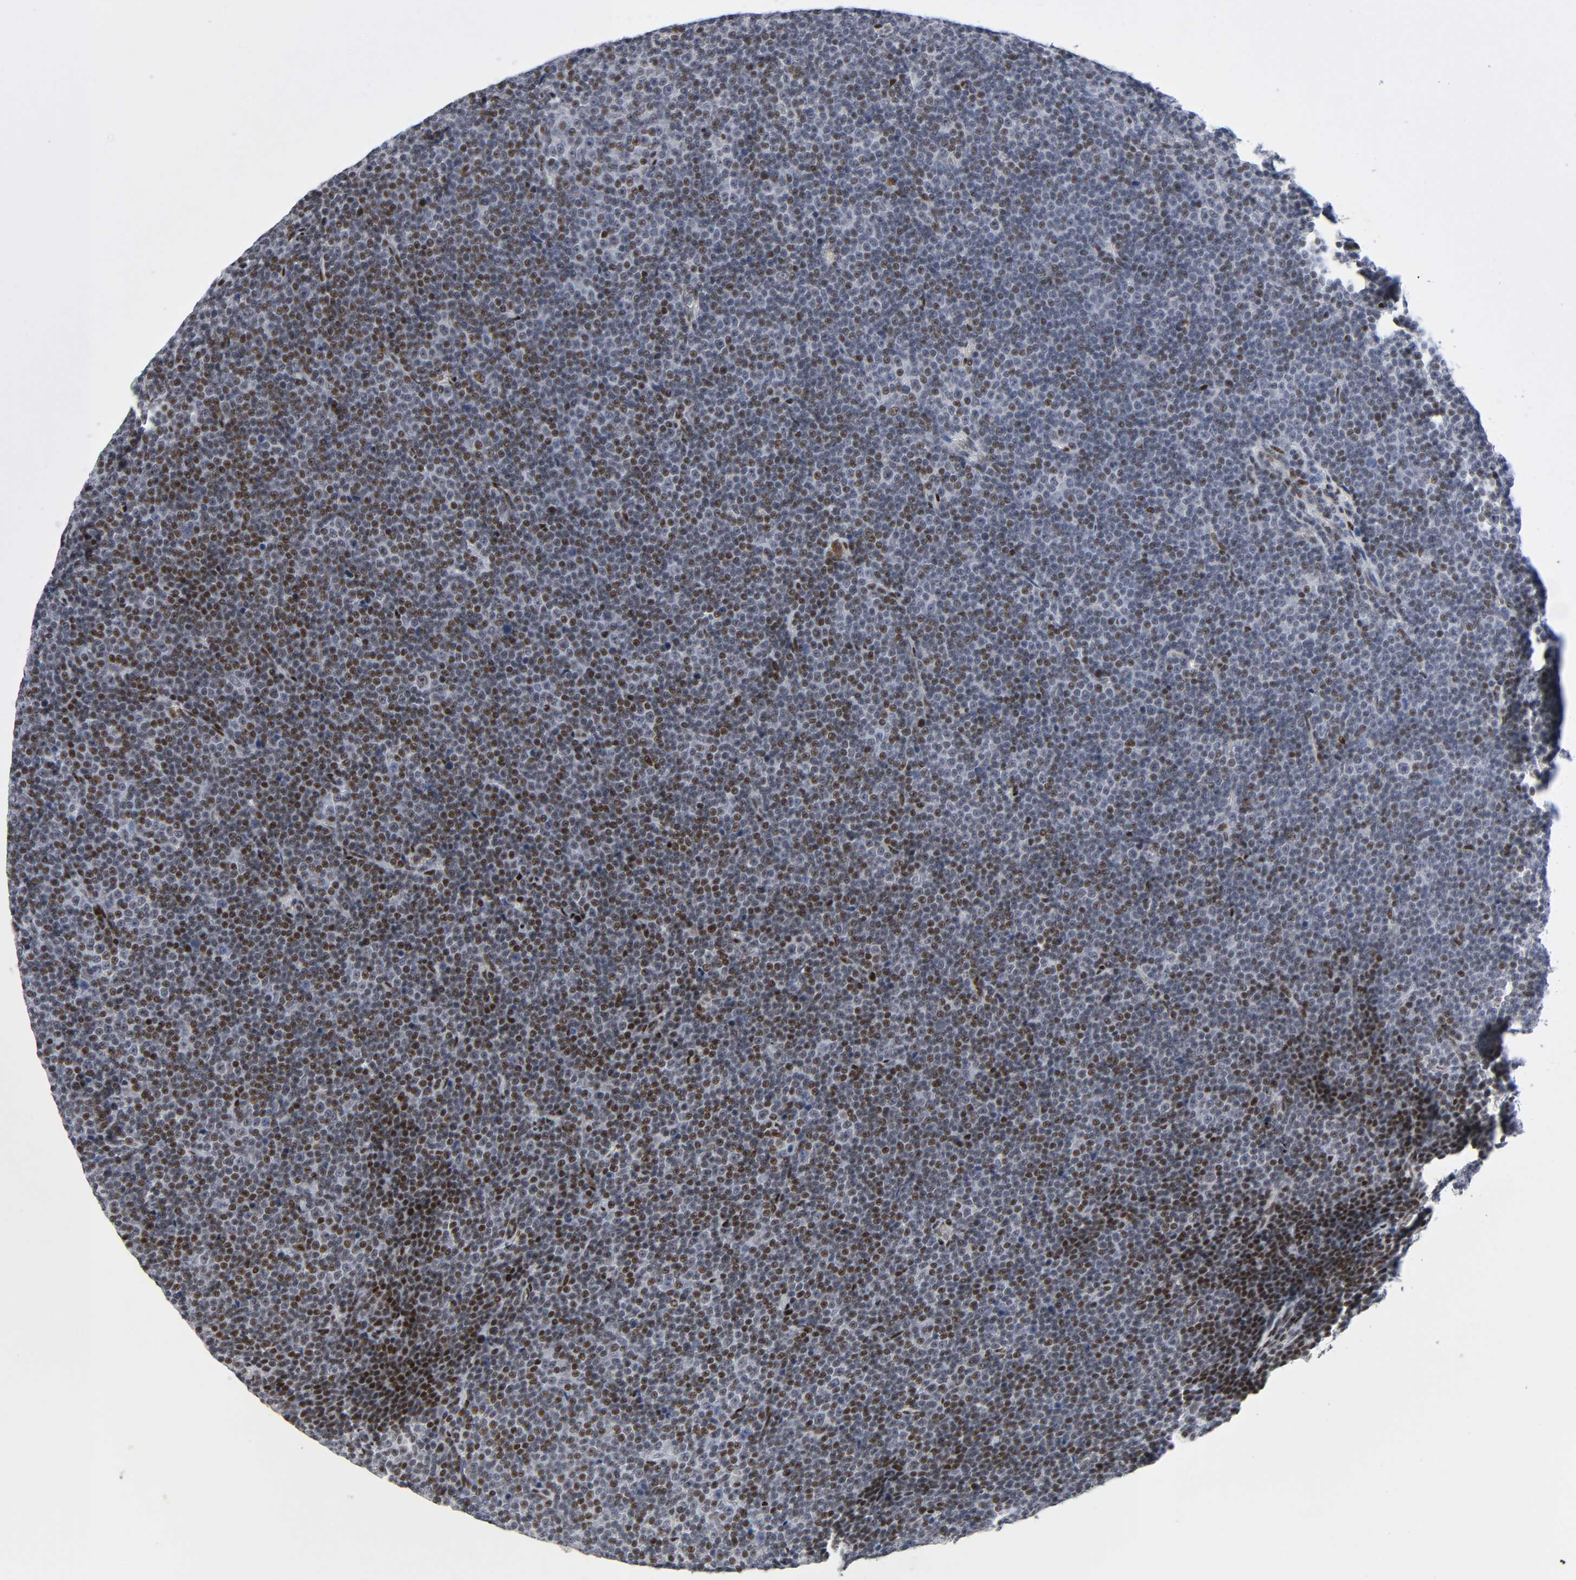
{"staining": {"intensity": "moderate", "quantity": "25%-75%", "location": "nuclear"}, "tissue": "lymphoma", "cell_type": "Tumor cells", "image_type": "cancer", "snomed": [{"axis": "morphology", "description": "Malignant lymphoma, non-Hodgkin's type, Low grade"}, {"axis": "topography", "description": "Lymph node"}], "caption": "There is medium levels of moderate nuclear staining in tumor cells of malignant lymphoma, non-Hodgkin's type (low-grade), as demonstrated by immunohistochemical staining (brown color).", "gene": "SP3", "patient": {"sex": "female", "age": 67}}